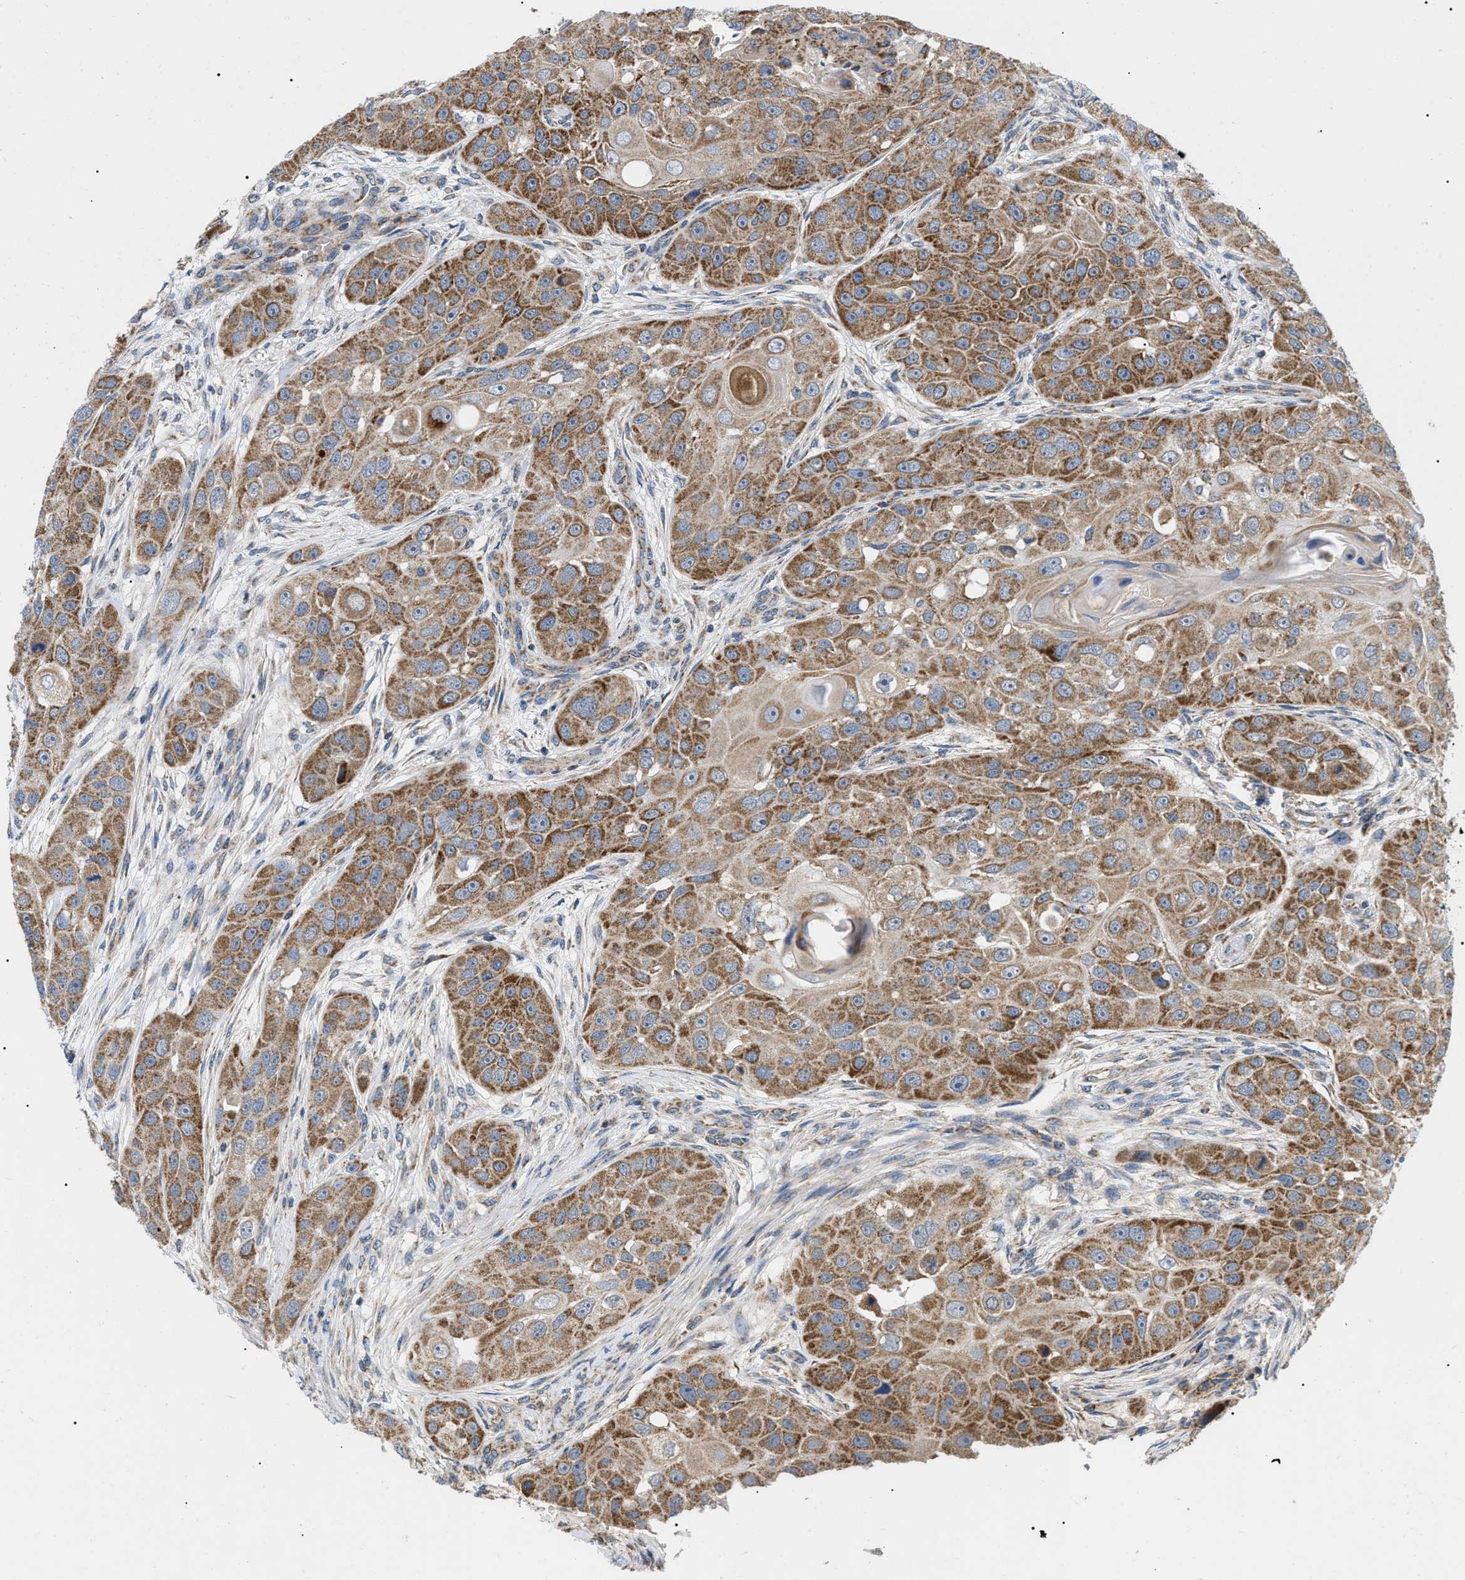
{"staining": {"intensity": "moderate", "quantity": ">75%", "location": "cytoplasmic/membranous"}, "tissue": "head and neck cancer", "cell_type": "Tumor cells", "image_type": "cancer", "snomed": [{"axis": "morphology", "description": "Normal tissue, NOS"}, {"axis": "morphology", "description": "Squamous cell carcinoma, NOS"}, {"axis": "topography", "description": "Skeletal muscle"}, {"axis": "topography", "description": "Head-Neck"}], "caption": "Immunohistochemical staining of human head and neck cancer exhibits medium levels of moderate cytoplasmic/membranous protein expression in approximately >75% of tumor cells.", "gene": "TOMM6", "patient": {"sex": "male", "age": 51}}